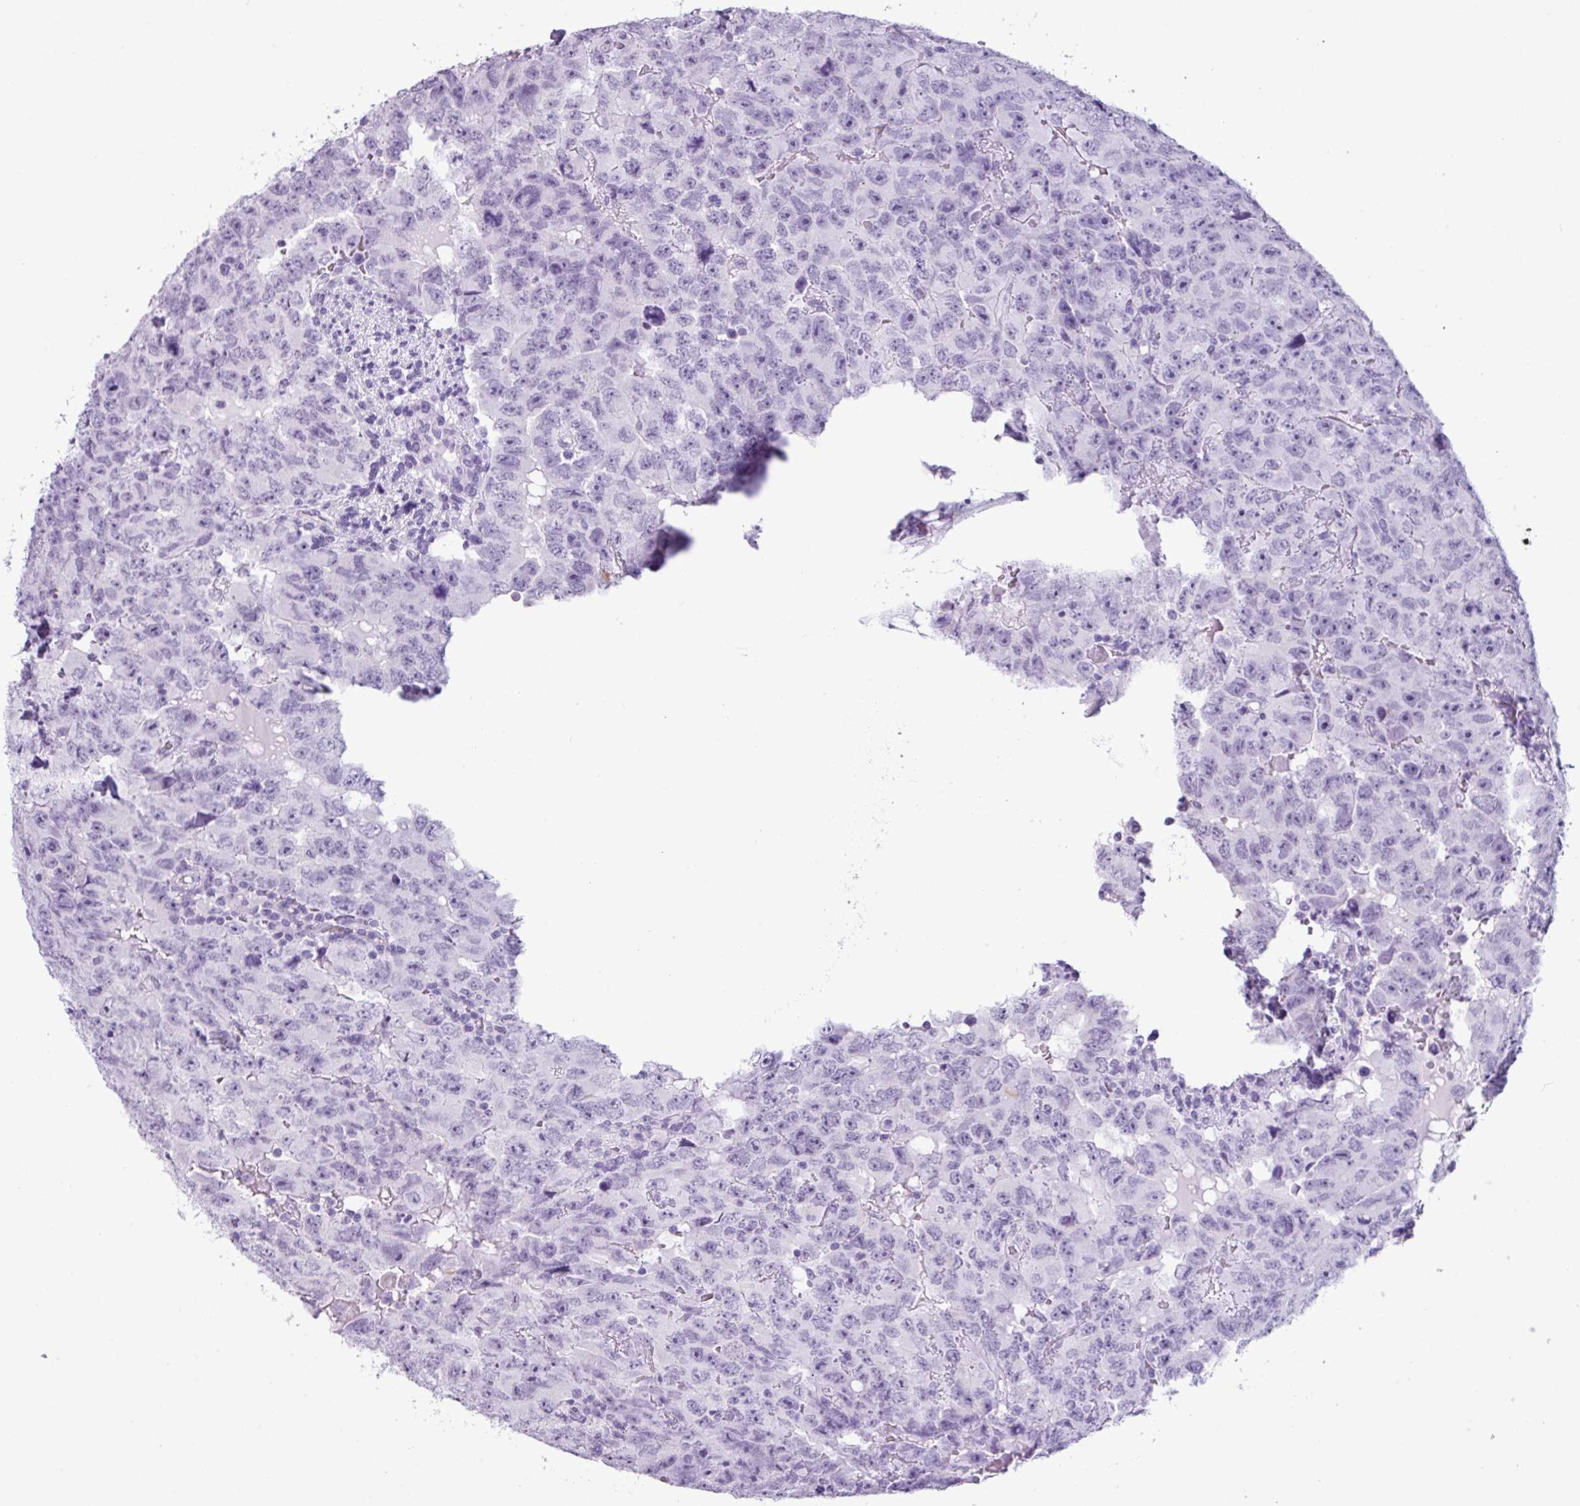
{"staining": {"intensity": "negative", "quantity": "none", "location": "none"}, "tissue": "testis cancer", "cell_type": "Tumor cells", "image_type": "cancer", "snomed": [{"axis": "morphology", "description": "Carcinoma, Embryonal, NOS"}, {"axis": "topography", "description": "Testis"}], "caption": "IHC photomicrograph of neoplastic tissue: testis cancer stained with DAB shows no significant protein expression in tumor cells.", "gene": "SCT", "patient": {"sex": "male", "age": 24}}